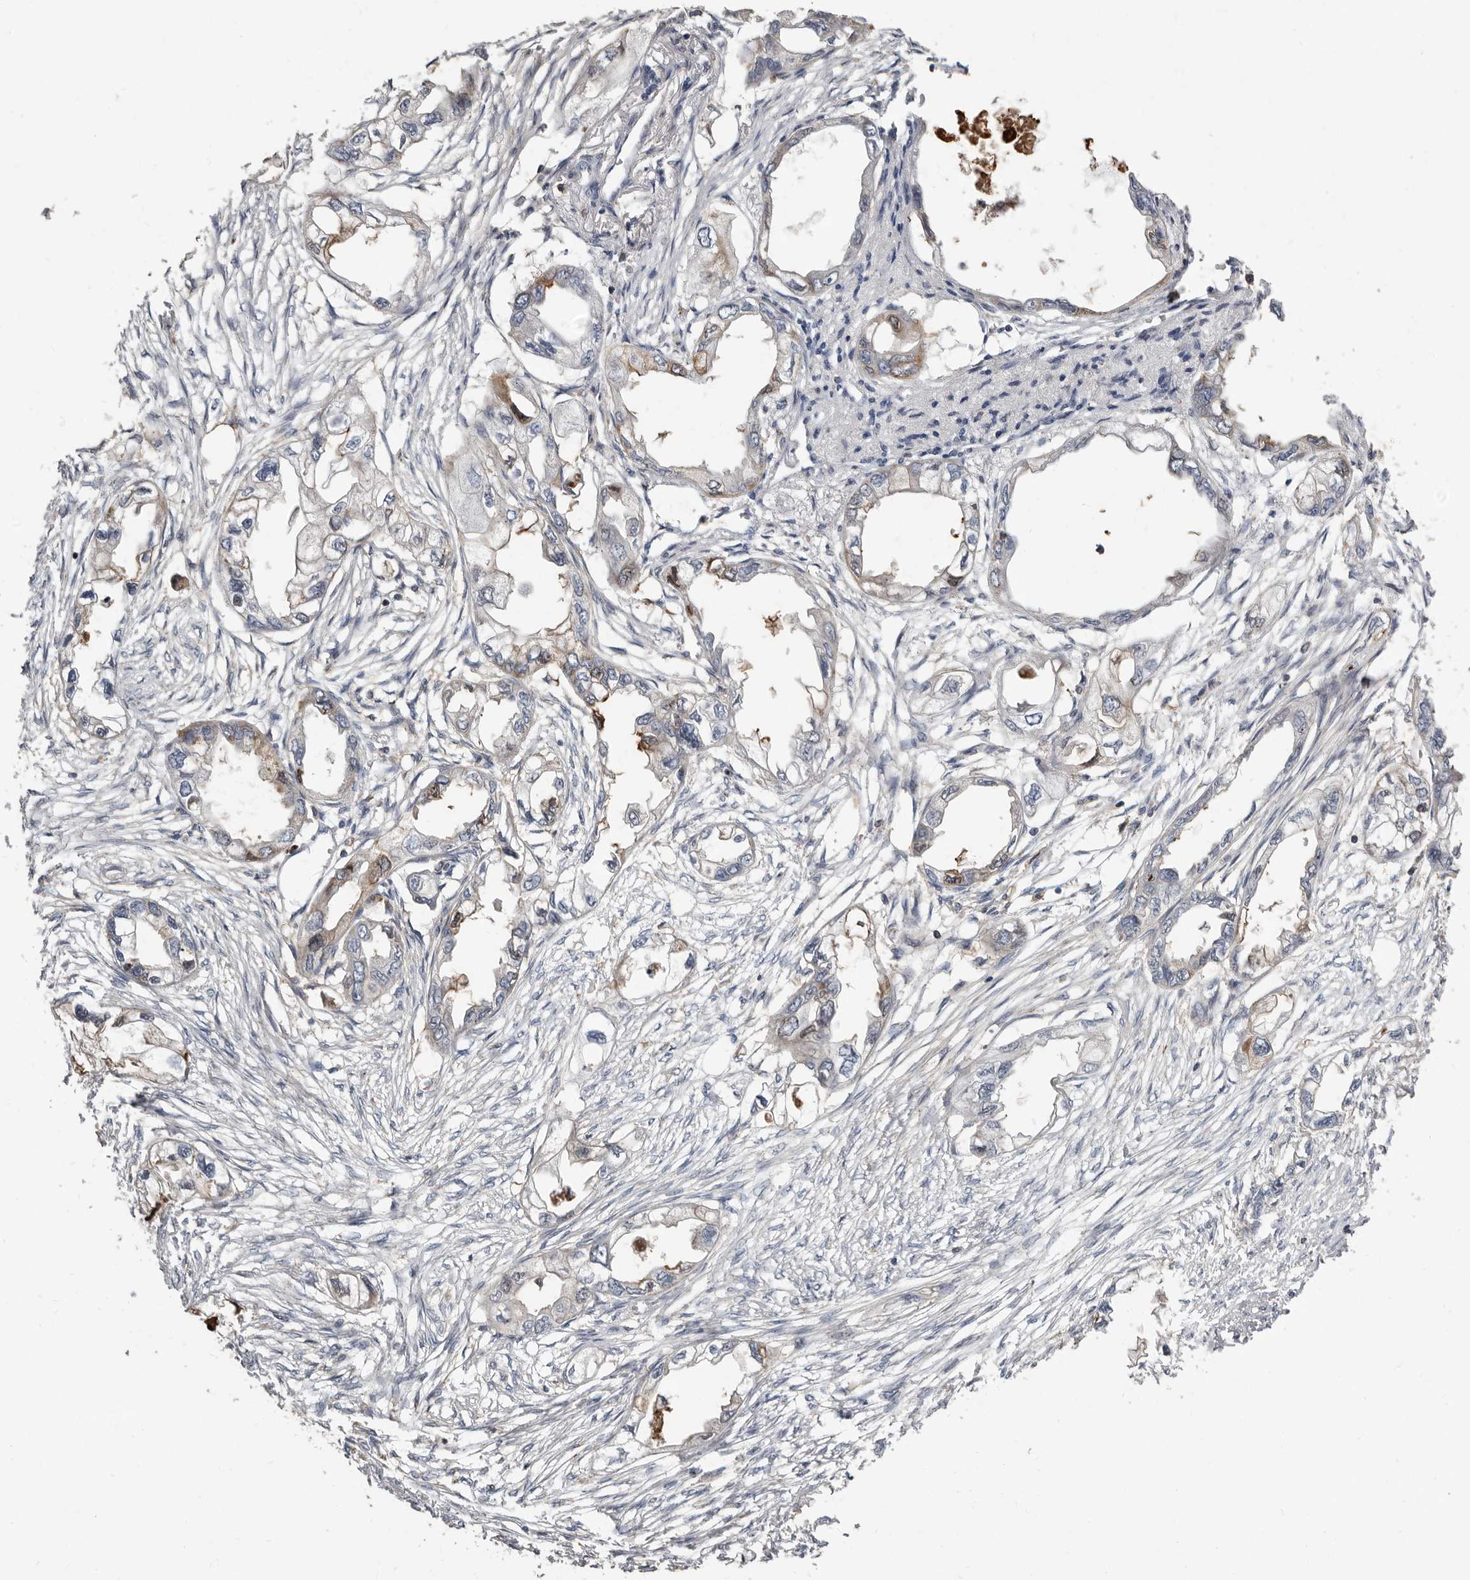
{"staining": {"intensity": "moderate", "quantity": "<25%", "location": "cytoplasmic/membranous"}, "tissue": "endometrial cancer", "cell_type": "Tumor cells", "image_type": "cancer", "snomed": [{"axis": "morphology", "description": "Adenocarcinoma, NOS"}, {"axis": "morphology", "description": "Adenocarcinoma, metastatic, NOS"}, {"axis": "topography", "description": "Adipose tissue"}, {"axis": "topography", "description": "Endometrium"}], "caption": "Metastatic adenocarcinoma (endometrial) stained for a protein (brown) displays moderate cytoplasmic/membranous positive positivity in about <25% of tumor cells.", "gene": "KIF26B", "patient": {"sex": "female", "age": 67}}